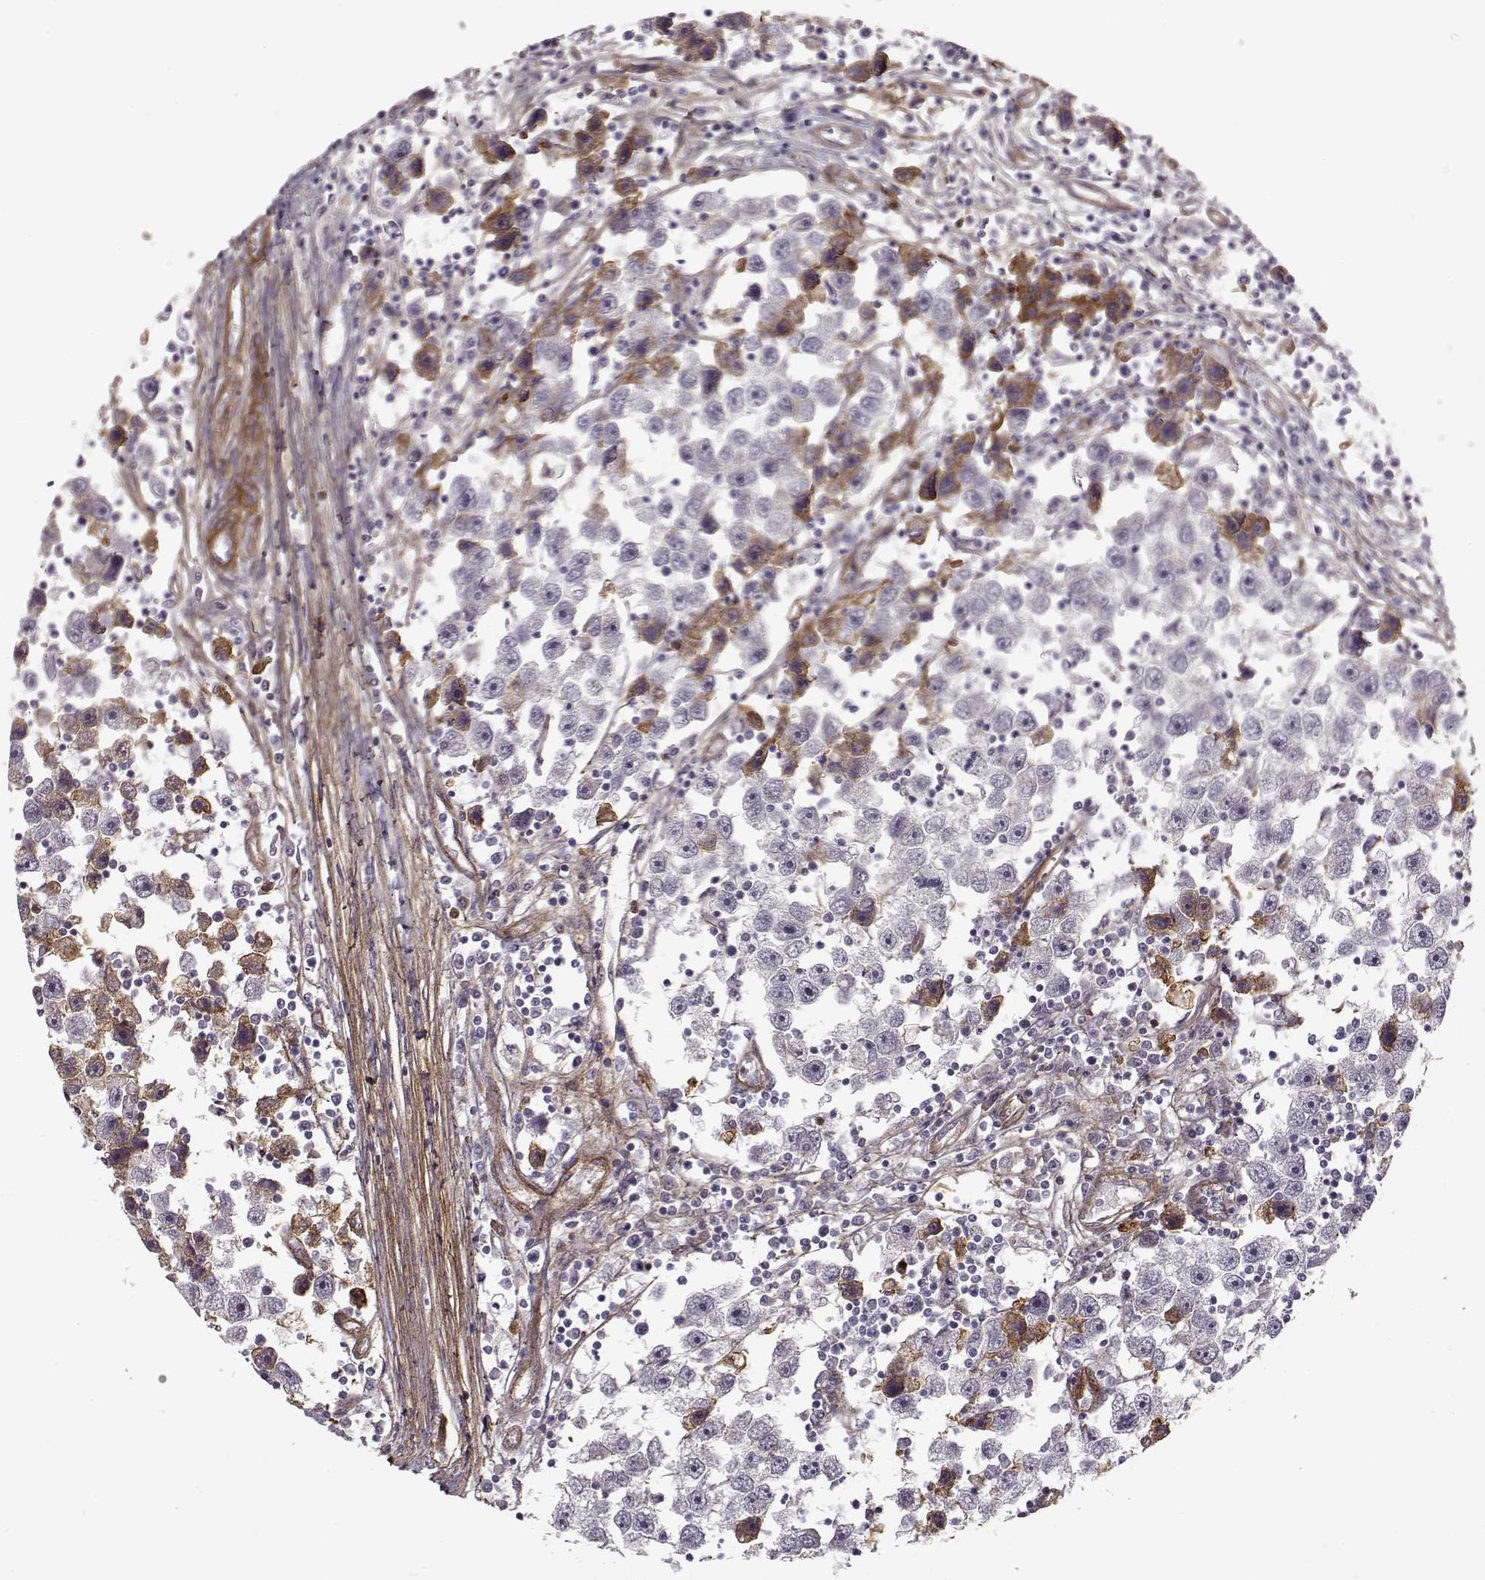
{"staining": {"intensity": "moderate", "quantity": "<25%", "location": "cytoplasmic/membranous"}, "tissue": "testis cancer", "cell_type": "Tumor cells", "image_type": "cancer", "snomed": [{"axis": "morphology", "description": "Seminoma, NOS"}, {"axis": "topography", "description": "Testis"}], "caption": "DAB immunohistochemical staining of human testis cancer displays moderate cytoplasmic/membranous protein expression in approximately <25% of tumor cells.", "gene": "LAMB2", "patient": {"sex": "male", "age": 30}}